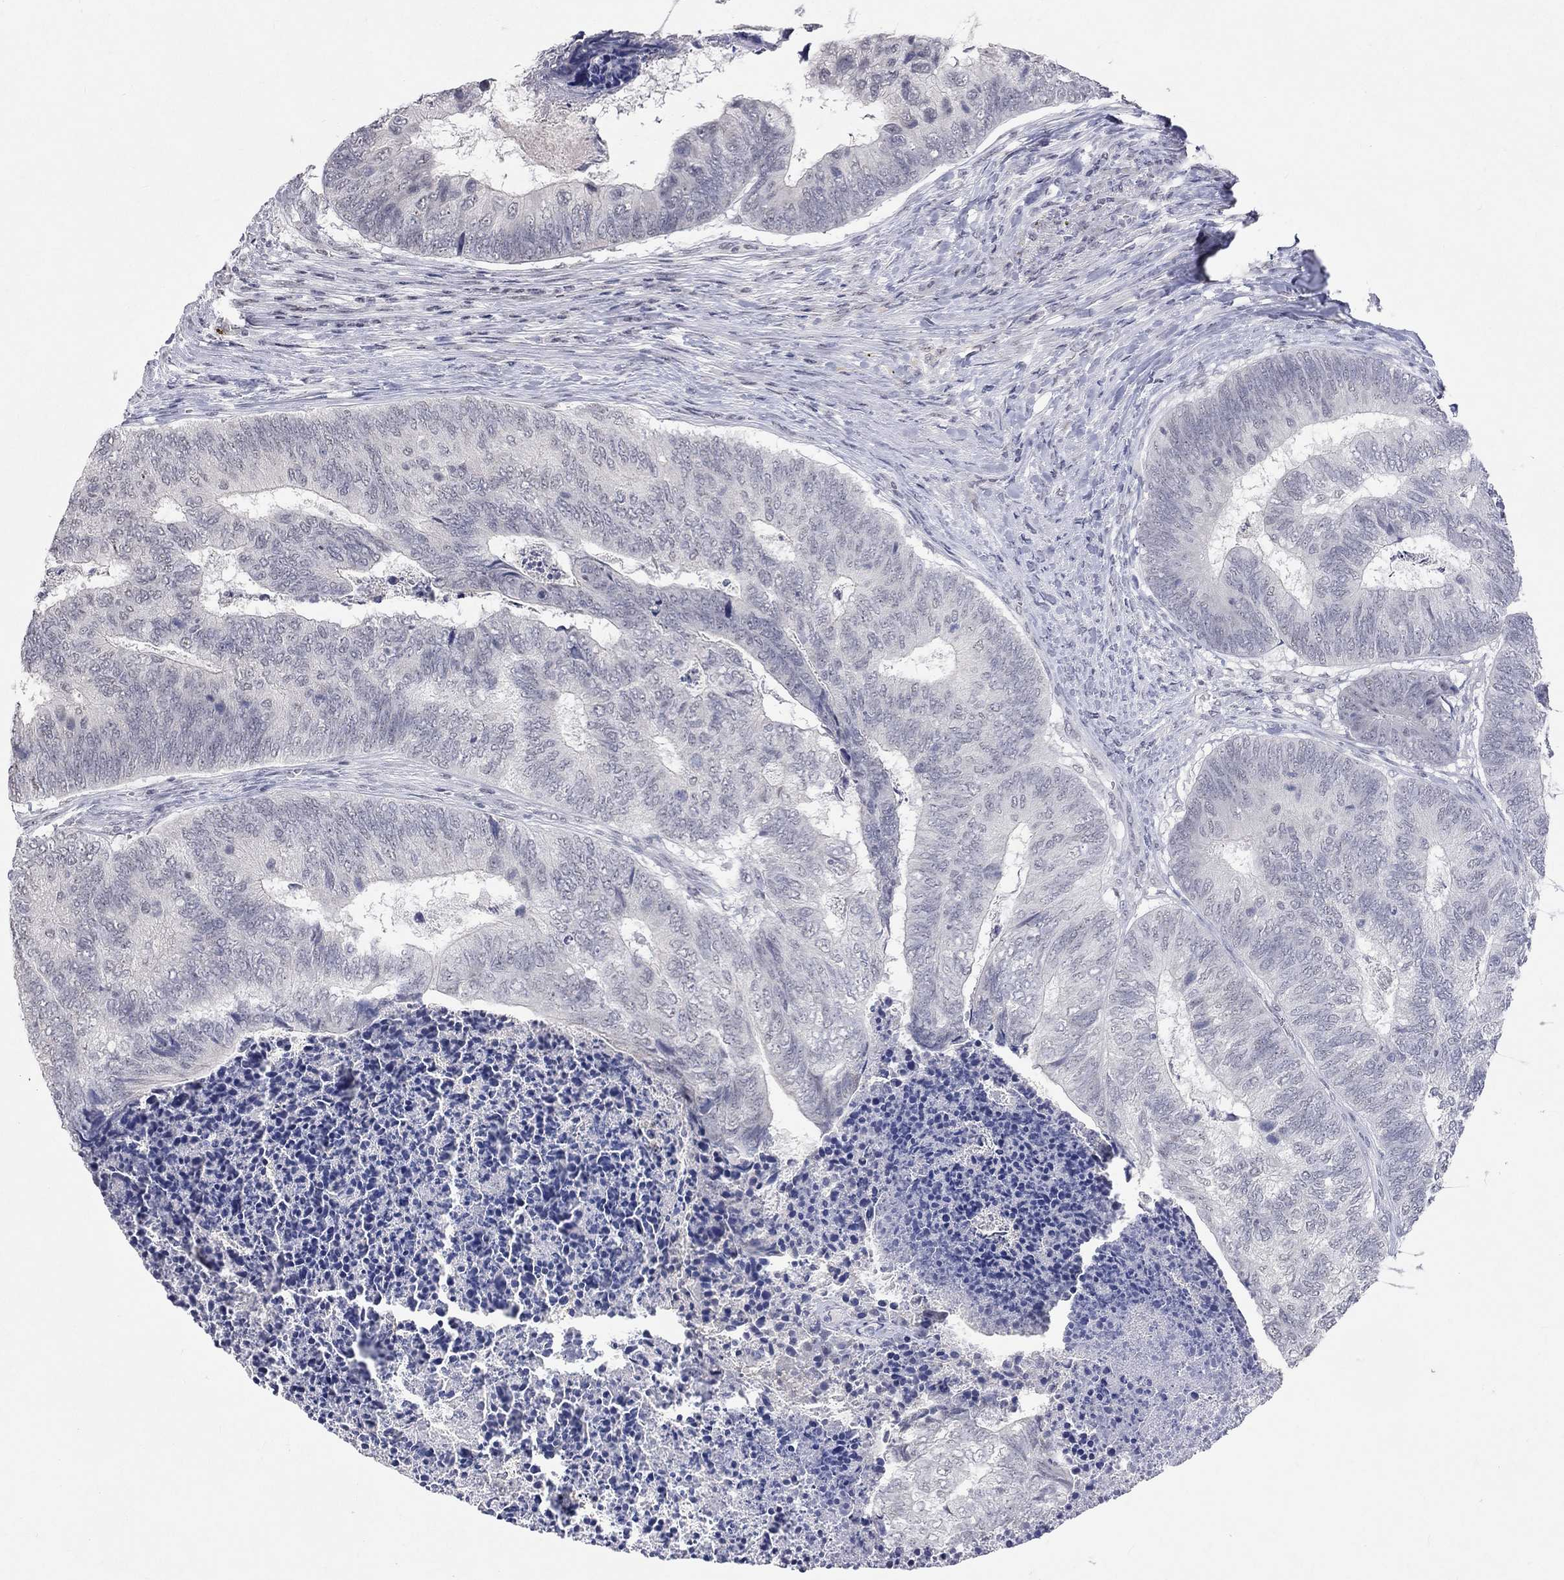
{"staining": {"intensity": "negative", "quantity": "none", "location": "none"}, "tissue": "colorectal cancer", "cell_type": "Tumor cells", "image_type": "cancer", "snomed": [{"axis": "morphology", "description": "Adenocarcinoma, NOS"}, {"axis": "topography", "description": "Colon"}], "caption": "Tumor cells are negative for brown protein staining in colorectal cancer (adenocarcinoma).", "gene": "TMEM143", "patient": {"sex": "female", "age": 67}}